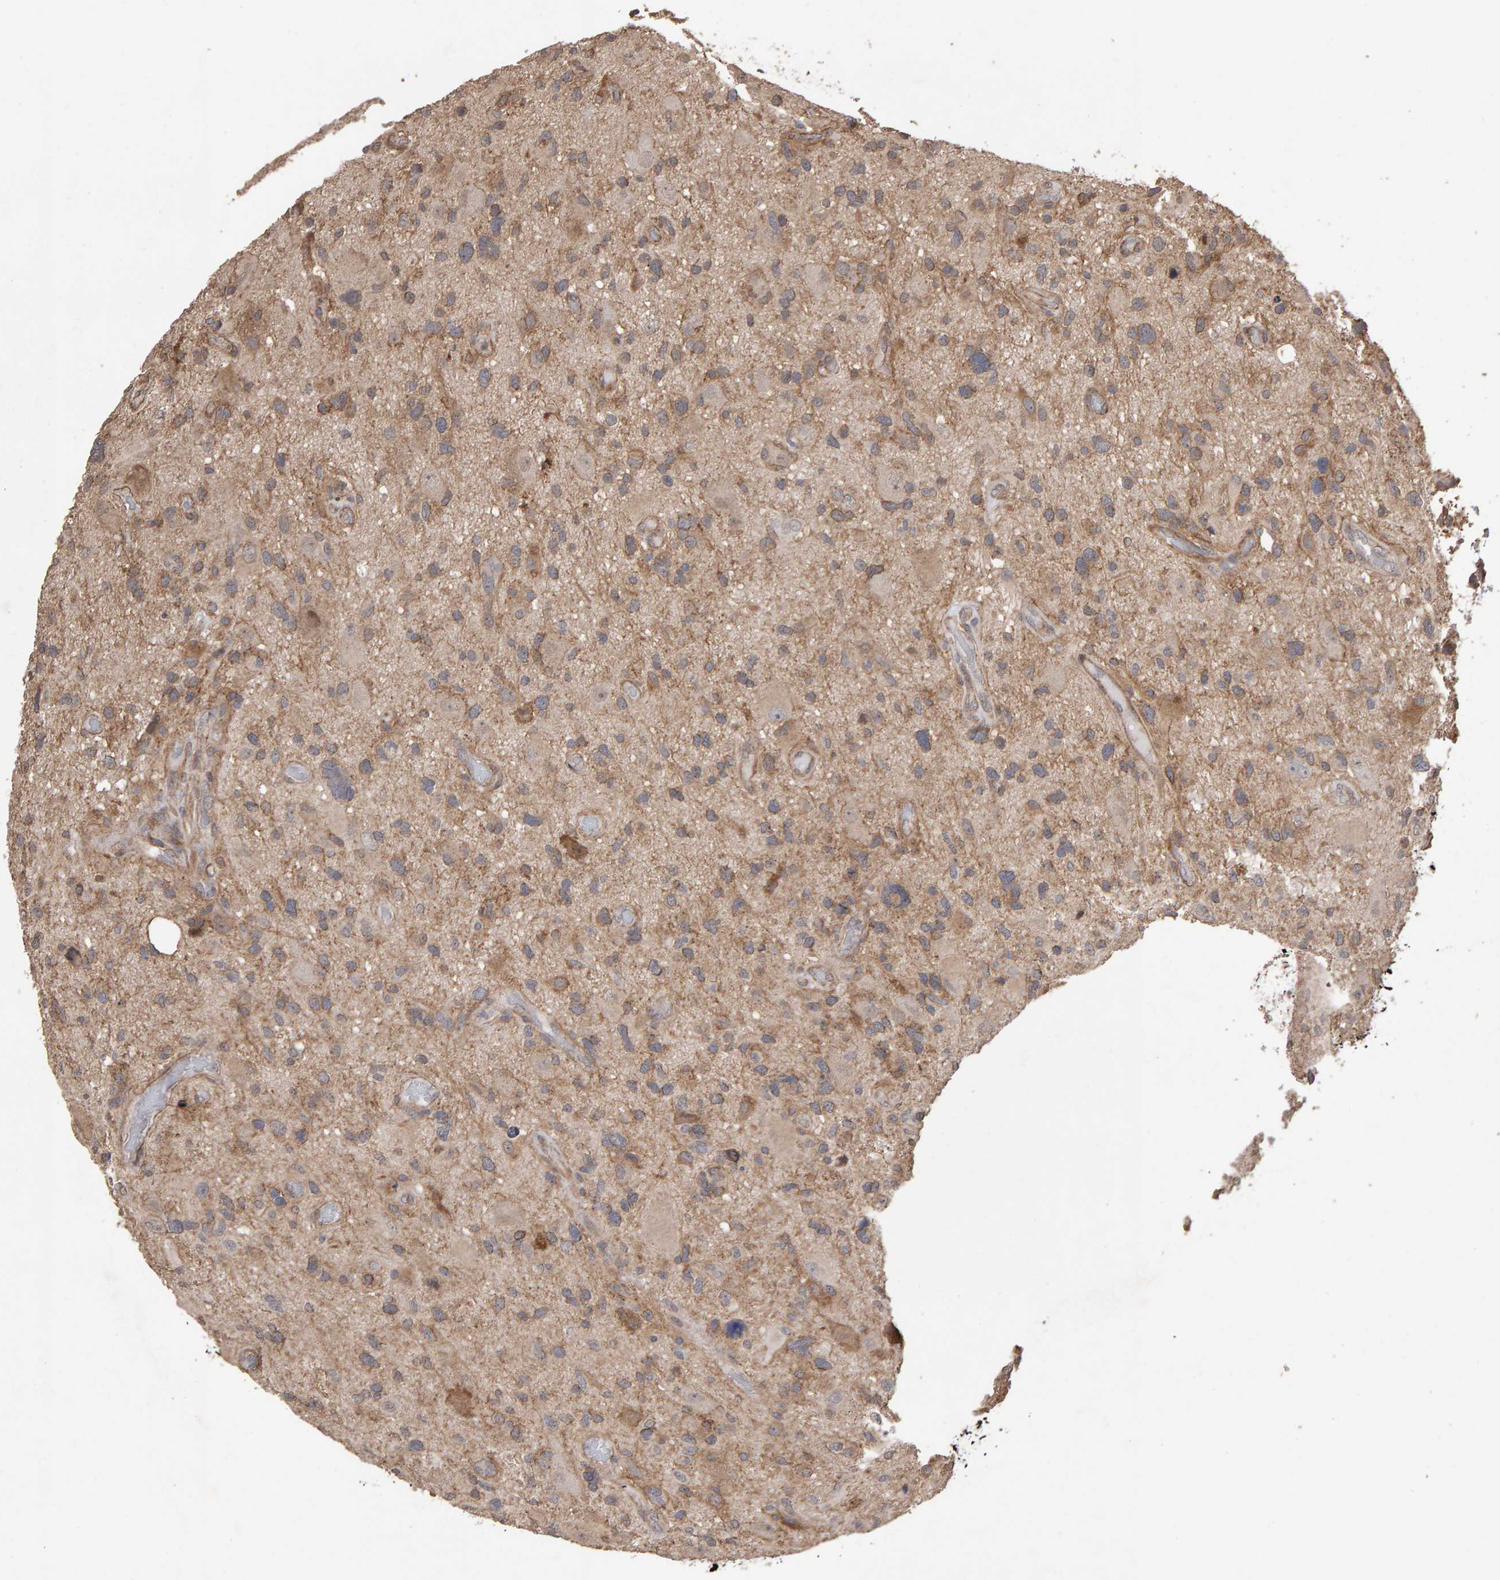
{"staining": {"intensity": "moderate", "quantity": "25%-75%", "location": "cytoplasmic/membranous"}, "tissue": "glioma", "cell_type": "Tumor cells", "image_type": "cancer", "snomed": [{"axis": "morphology", "description": "Glioma, malignant, High grade"}, {"axis": "topography", "description": "Brain"}], "caption": "Immunohistochemistry photomicrograph of human glioma stained for a protein (brown), which reveals medium levels of moderate cytoplasmic/membranous expression in approximately 25%-75% of tumor cells.", "gene": "SCRIB", "patient": {"sex": "male", "age": 33}}